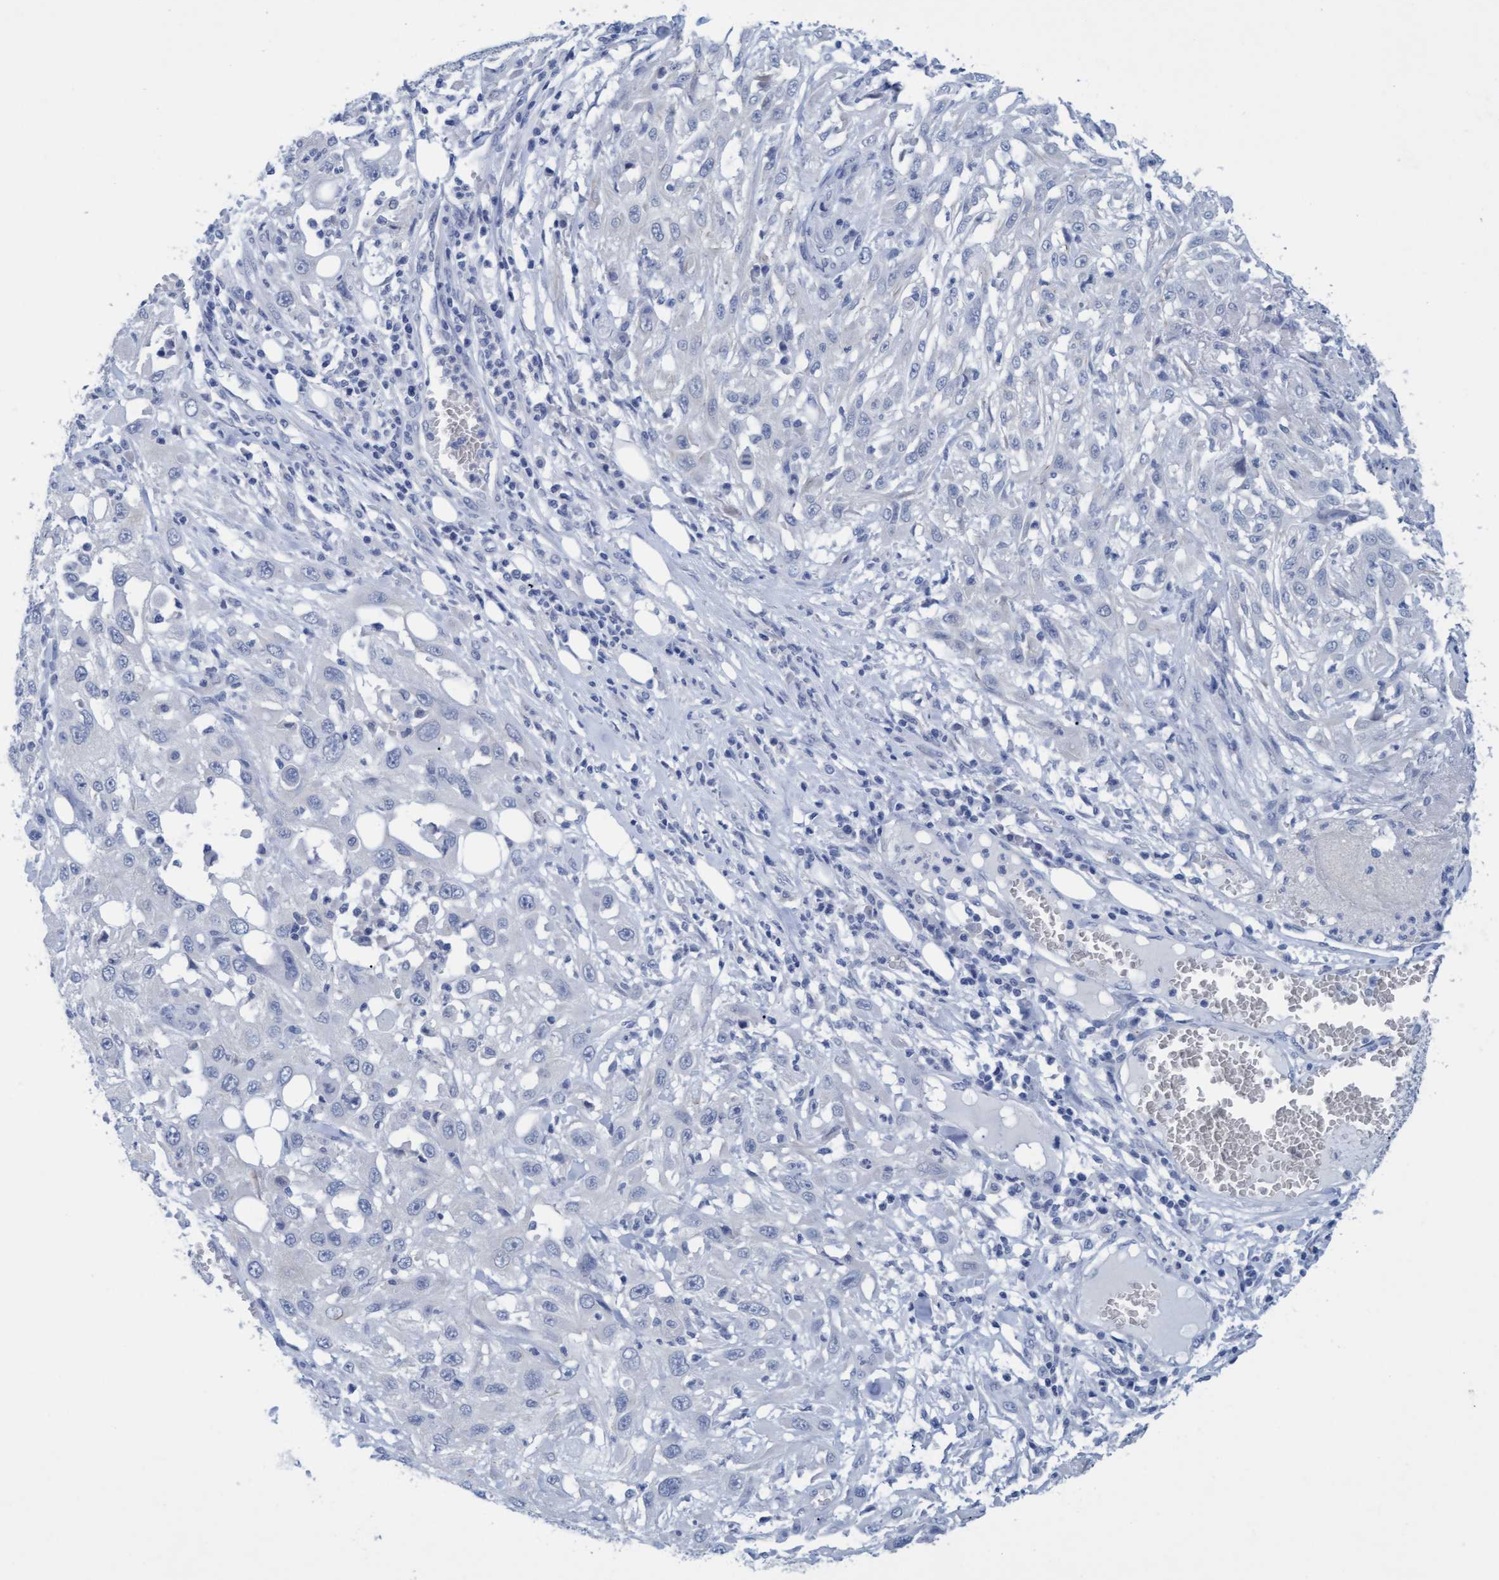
{"staining": {"intensity": "negative", "quantity": "none", "location": "none"}, "tissue": "skin cancer", "cell_type": "Tumor cells", "image_type": "cancer", "snomed": [{"axis": "morphology", "description": "Squamous cell carcinoma, NOS"}, {"axis": "topography", "description": "Skin"}], "caption": "DAB (3,3'-diaminobenzidine) immunohistochemical staining of human skin cancer (squamous cell carcinoma) exhibits no significant staining in tumor cells. (DAB (3,3'-diaminobenzidine) immunohistochemistry visualized using brightfield microscopy, high magnification).", "gene": "SSTR3", "patient": {"sex": "male", "age": 75}}